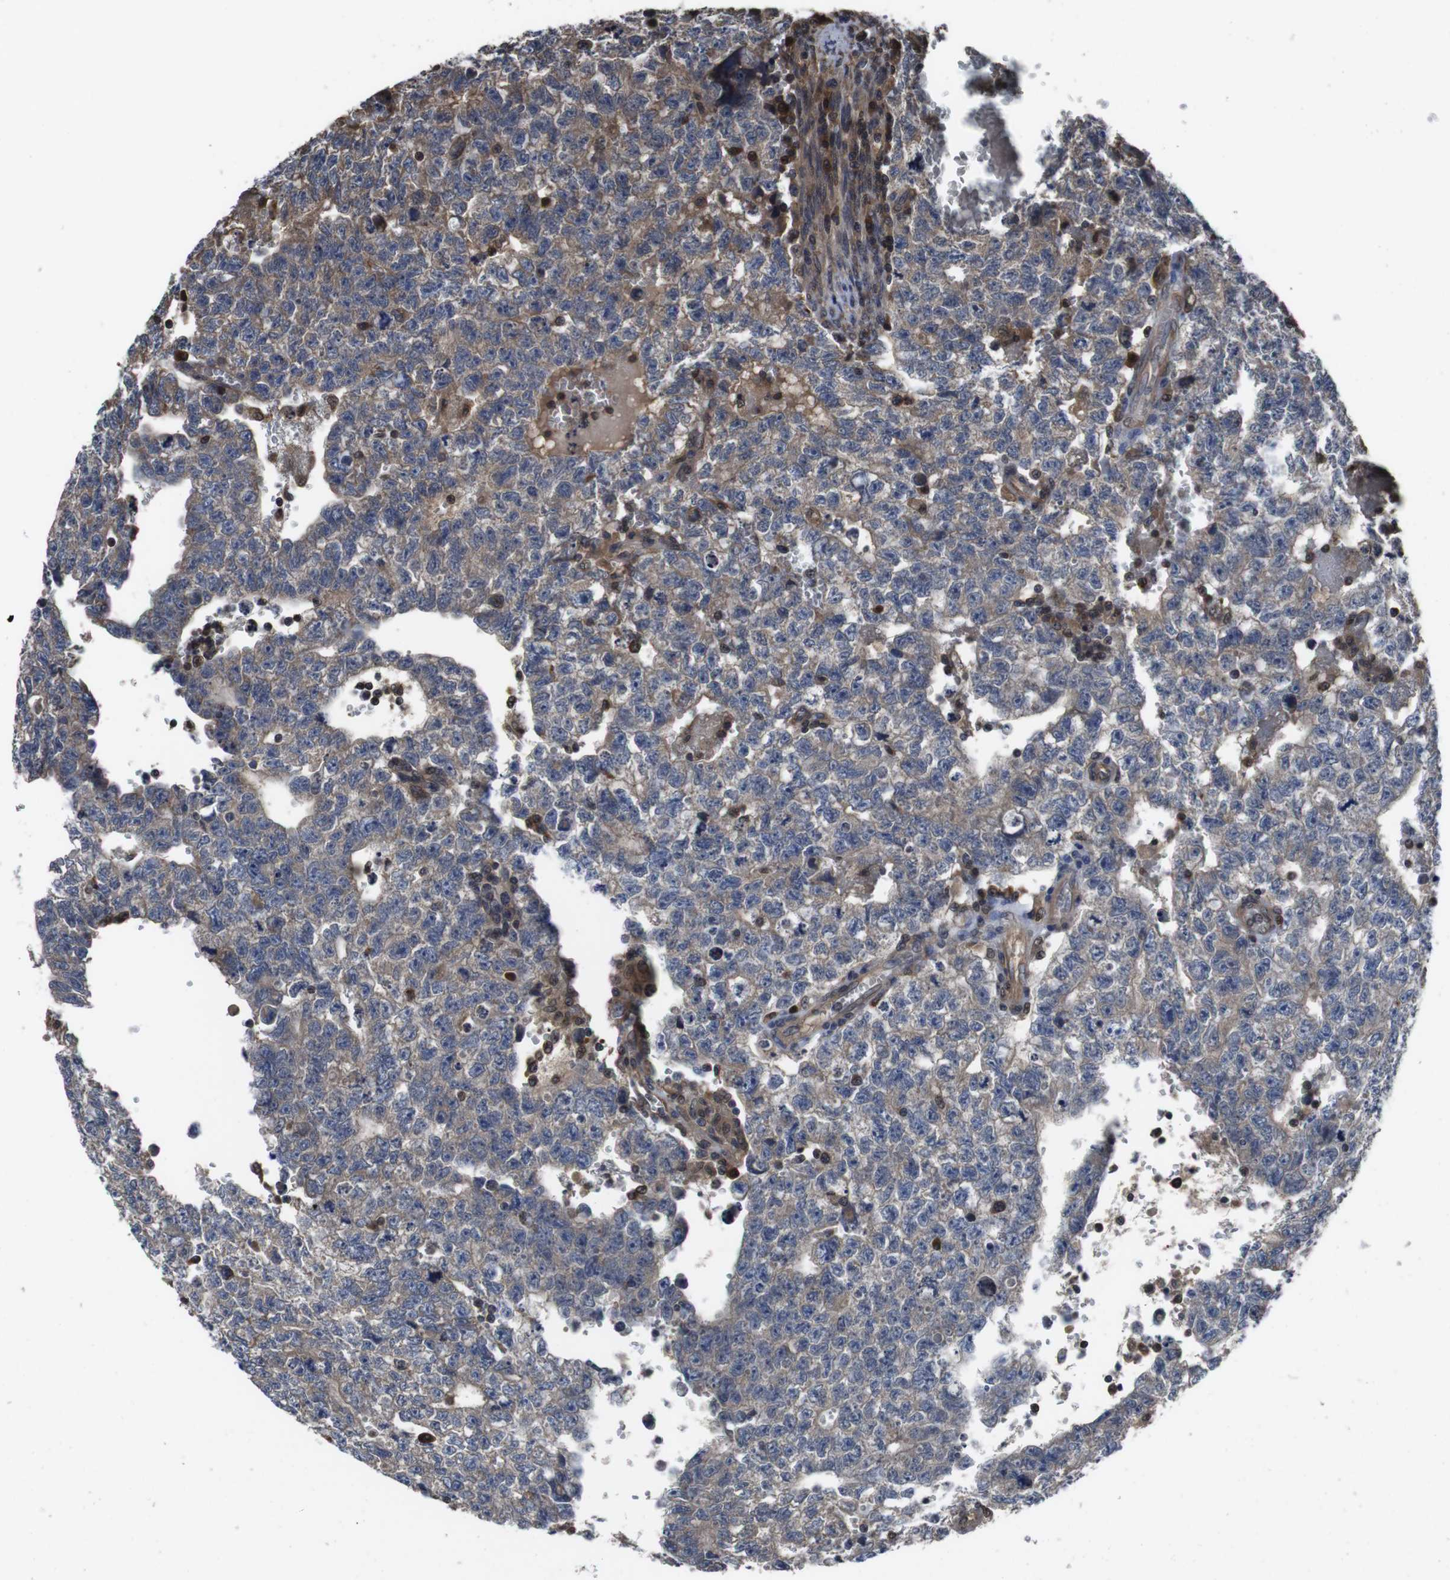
{"staining": {"intensity": "weak", "quantity": ">75%", "location": "cytoplasmic/membranous"}, "tissue": "testis cancer", "cell_type": "Tumor cells", "image_type": "cancer", "snomed": [{"axis": "morphology", "description": "Seminoma, NOS"}, {"axis": "morphology", "description": "Carcinoma, Embryonal, NOS"}, {"axis": "topography", "description": "Testis"}], "caption": "Embryonal carcinoma (testis) was stained to show a protein in brown. There is low levels of weak cytoplasmic/membranous staining in approximately >75% of tumor cells.", "gene": "CXCL11", "patient": {"sex": "male", "age": 38}}